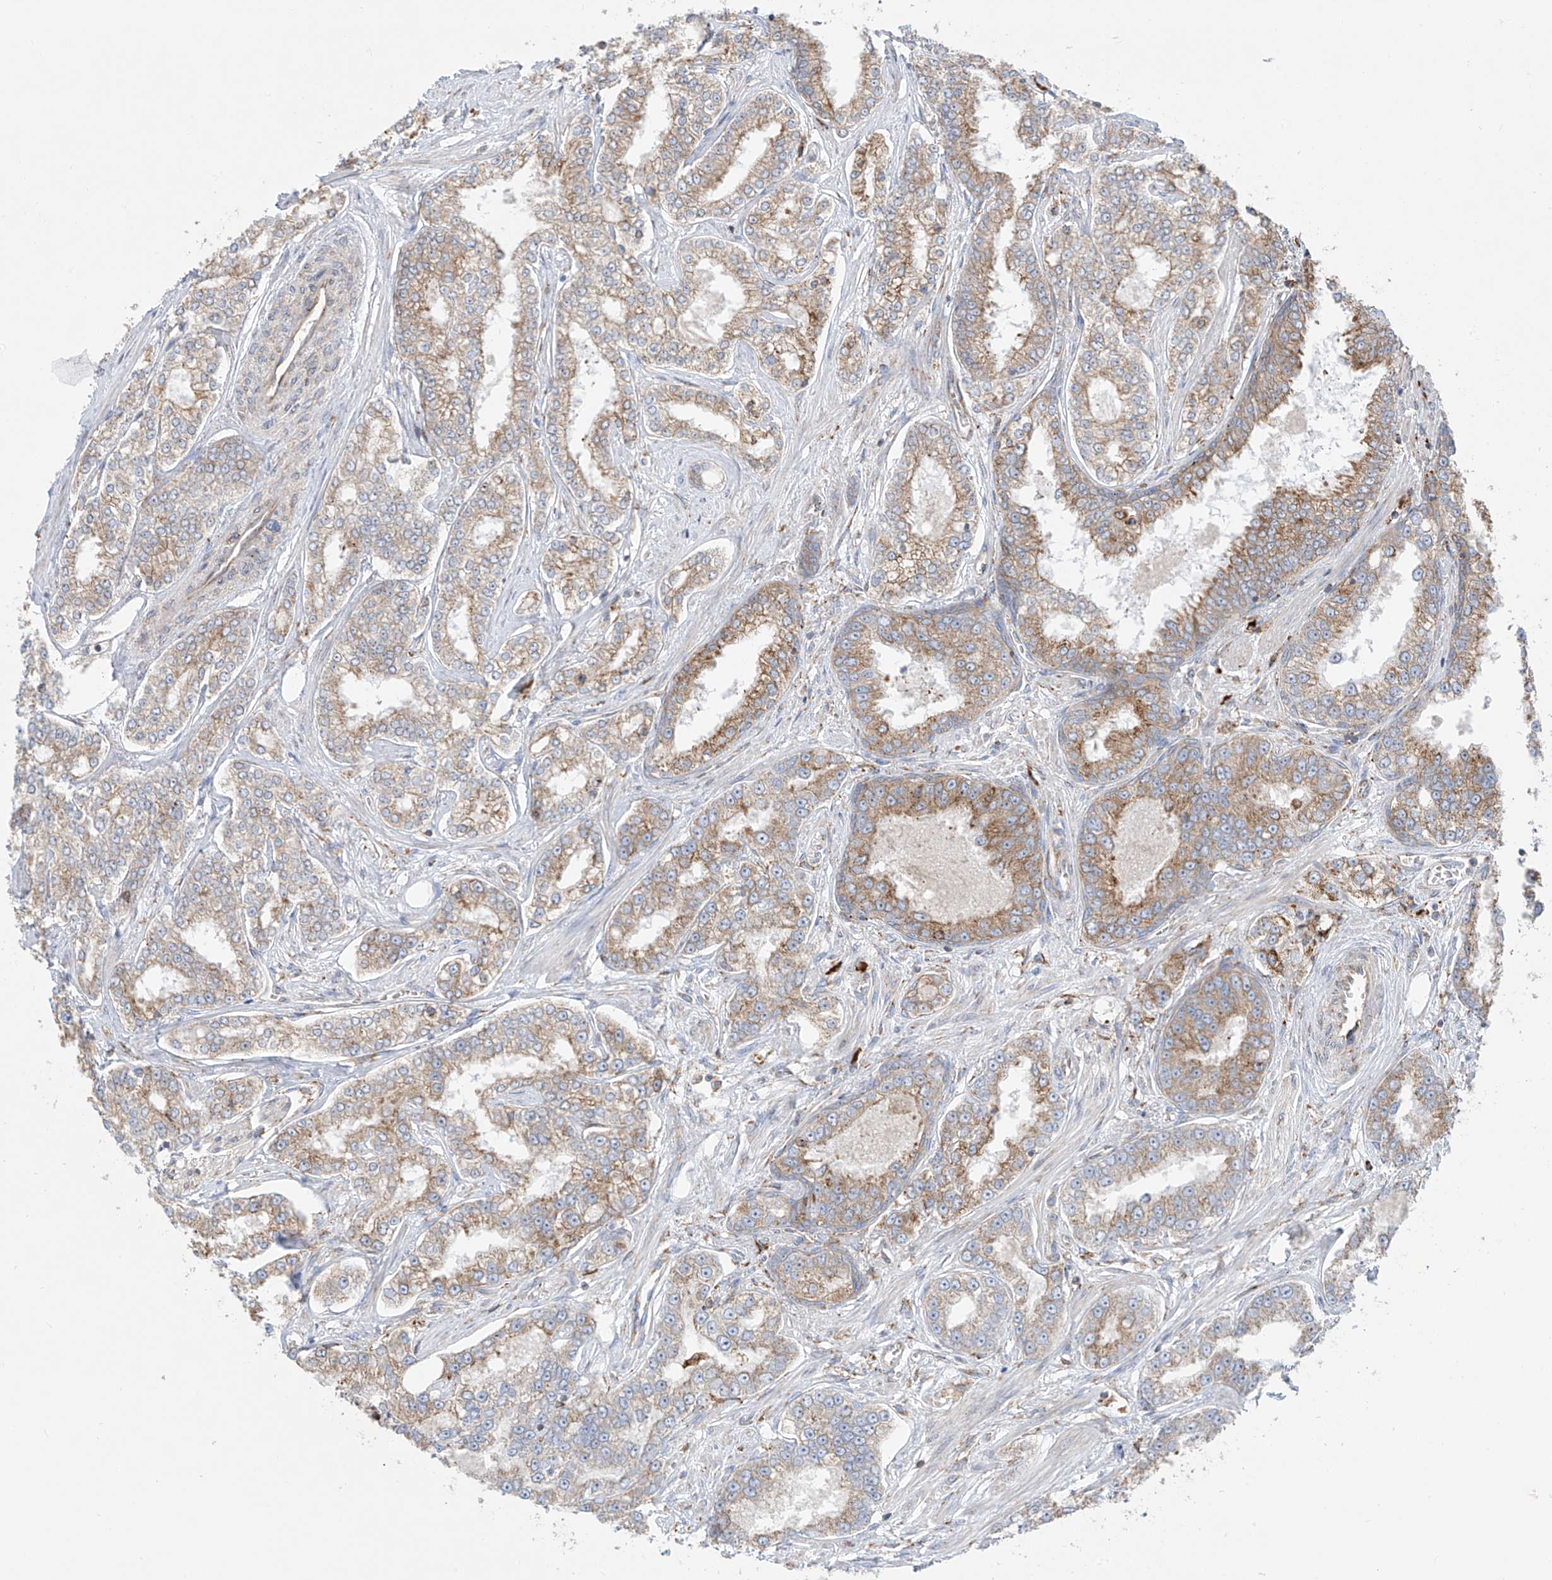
{"staining": {"intensity": "moderate", "quantity": ">75%", "location": "cytoplasmic/membranous"}, "tissue": "prostate cancer", "cell_type": "Tumor cells", "image_type": "cancer", "snomed": [{"axis": "morphology", "description": "Normal tissue, NOS"}, {"axis": "morphology", "description": "Adenocarcinoma, High grade"}, {"axis": "topography", "description": "Prostate"}], "caption": "Human adenocarcinoma (high-grade) (prostate) stained with a brown dye demonstrates moderate cytoplasmic/membranous positive staining in about >75% of tumor cells.", "gene": "MX1", "patient": {"sex": "male", "age": 83}}